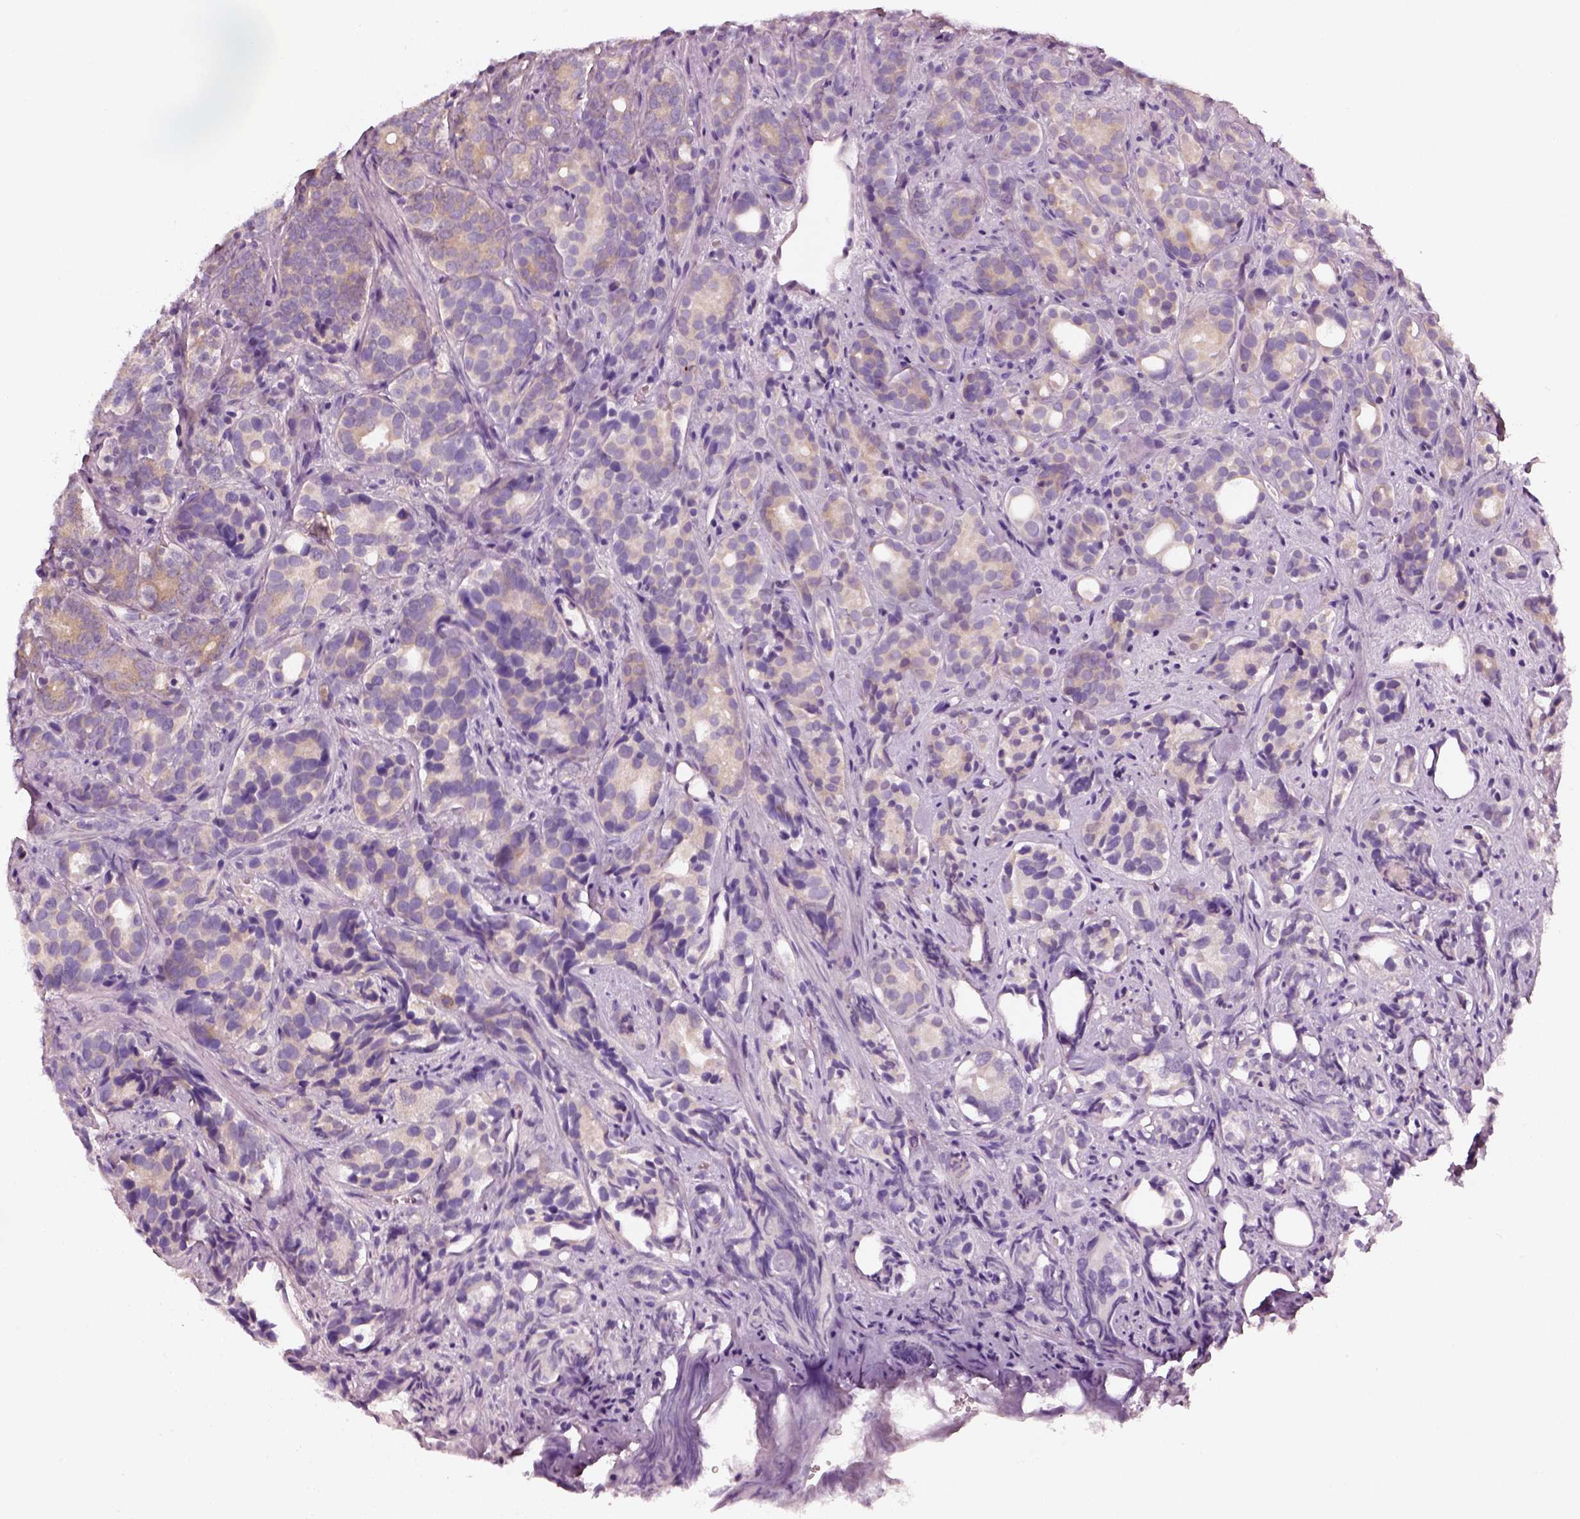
{"staining": {"intensity": "weak", "quantity": "25%-75%", "location": "cytoplasmic/membranous"}, "tissue": "prostate cancer", "cell_type": "Tumor cells", "image_type": "cancer", "snomed": [{"axis": "morphology", "description": "Adenocarcinoma, High grade"}, {"axis": "topography", "description": "Prostate"}], "caption": "The image demonstrates staining of adenocarcinoma (high-grade) (prostate), revealing weak cytoplasmic/membranous protein staining (brown color) within tumor cells.", "gene": "ELSPBP1", "patient": {"sex": "male", "age": 84}}